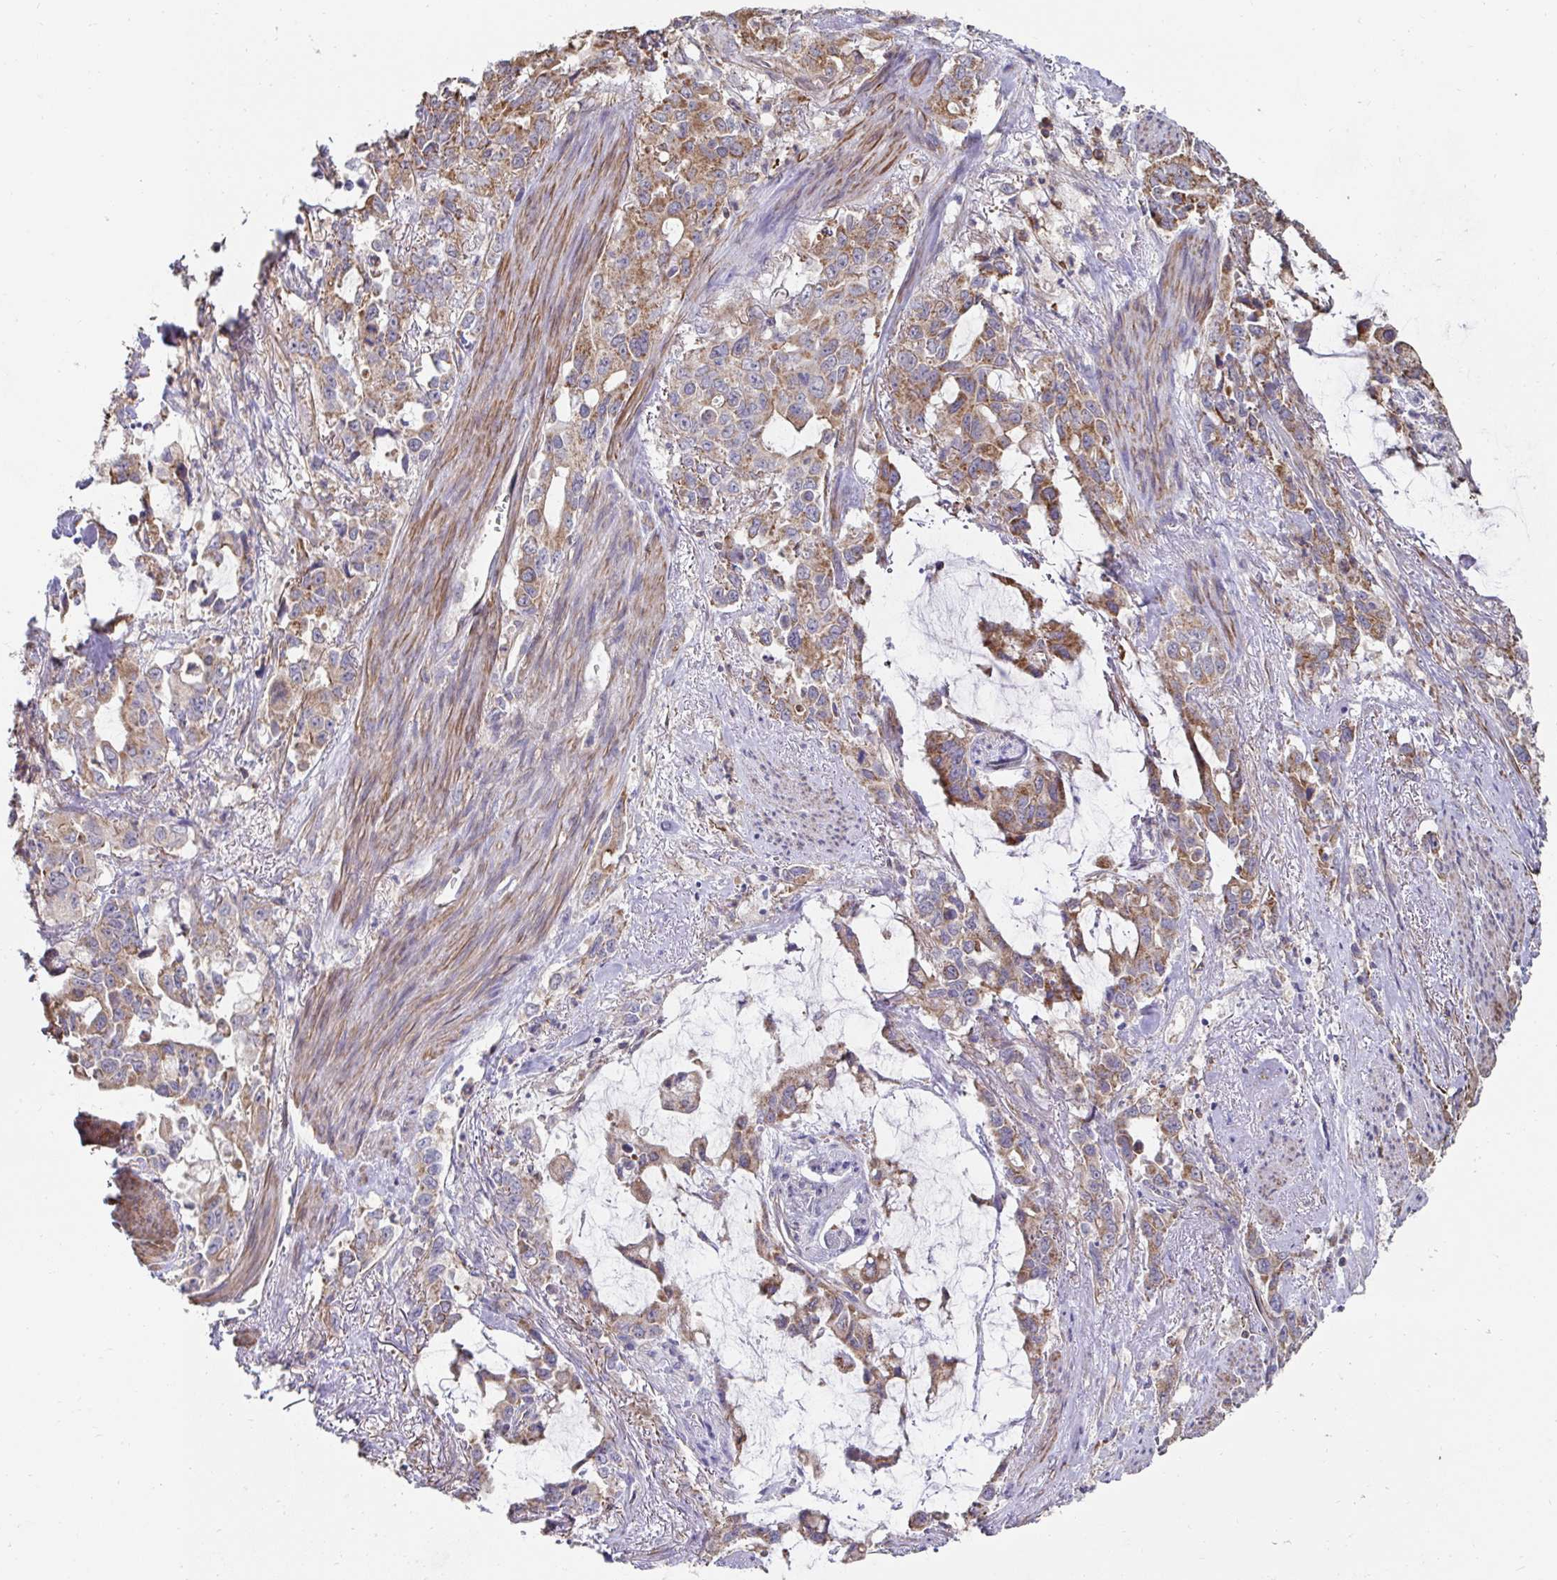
{"staining": {"intensity": "moderate", "quantity": ">75%", "location": "cytoplasmic/membranous"}, "tissue": "stomach cancer", "cell_type": "Tumor cells", "image_type": "cancer", "snomed": [{"axis": "morphology", "description": "Adenocarcinoma, NOS"}, {"axis": "topography", "description": "Stomach, upper"}], "caption": "Immunohistochemical staining of stomach adenocarcinoma demonstrates medium levels of moderate cytoplasmic/membranous positivity in about >75% of tumor cells. Immunohistochemistry (ihc) stains the protein in brown and the nuclei are stained blue.", "gene": "DZANK1", "patient": {"sex": "male", "age": 85}}